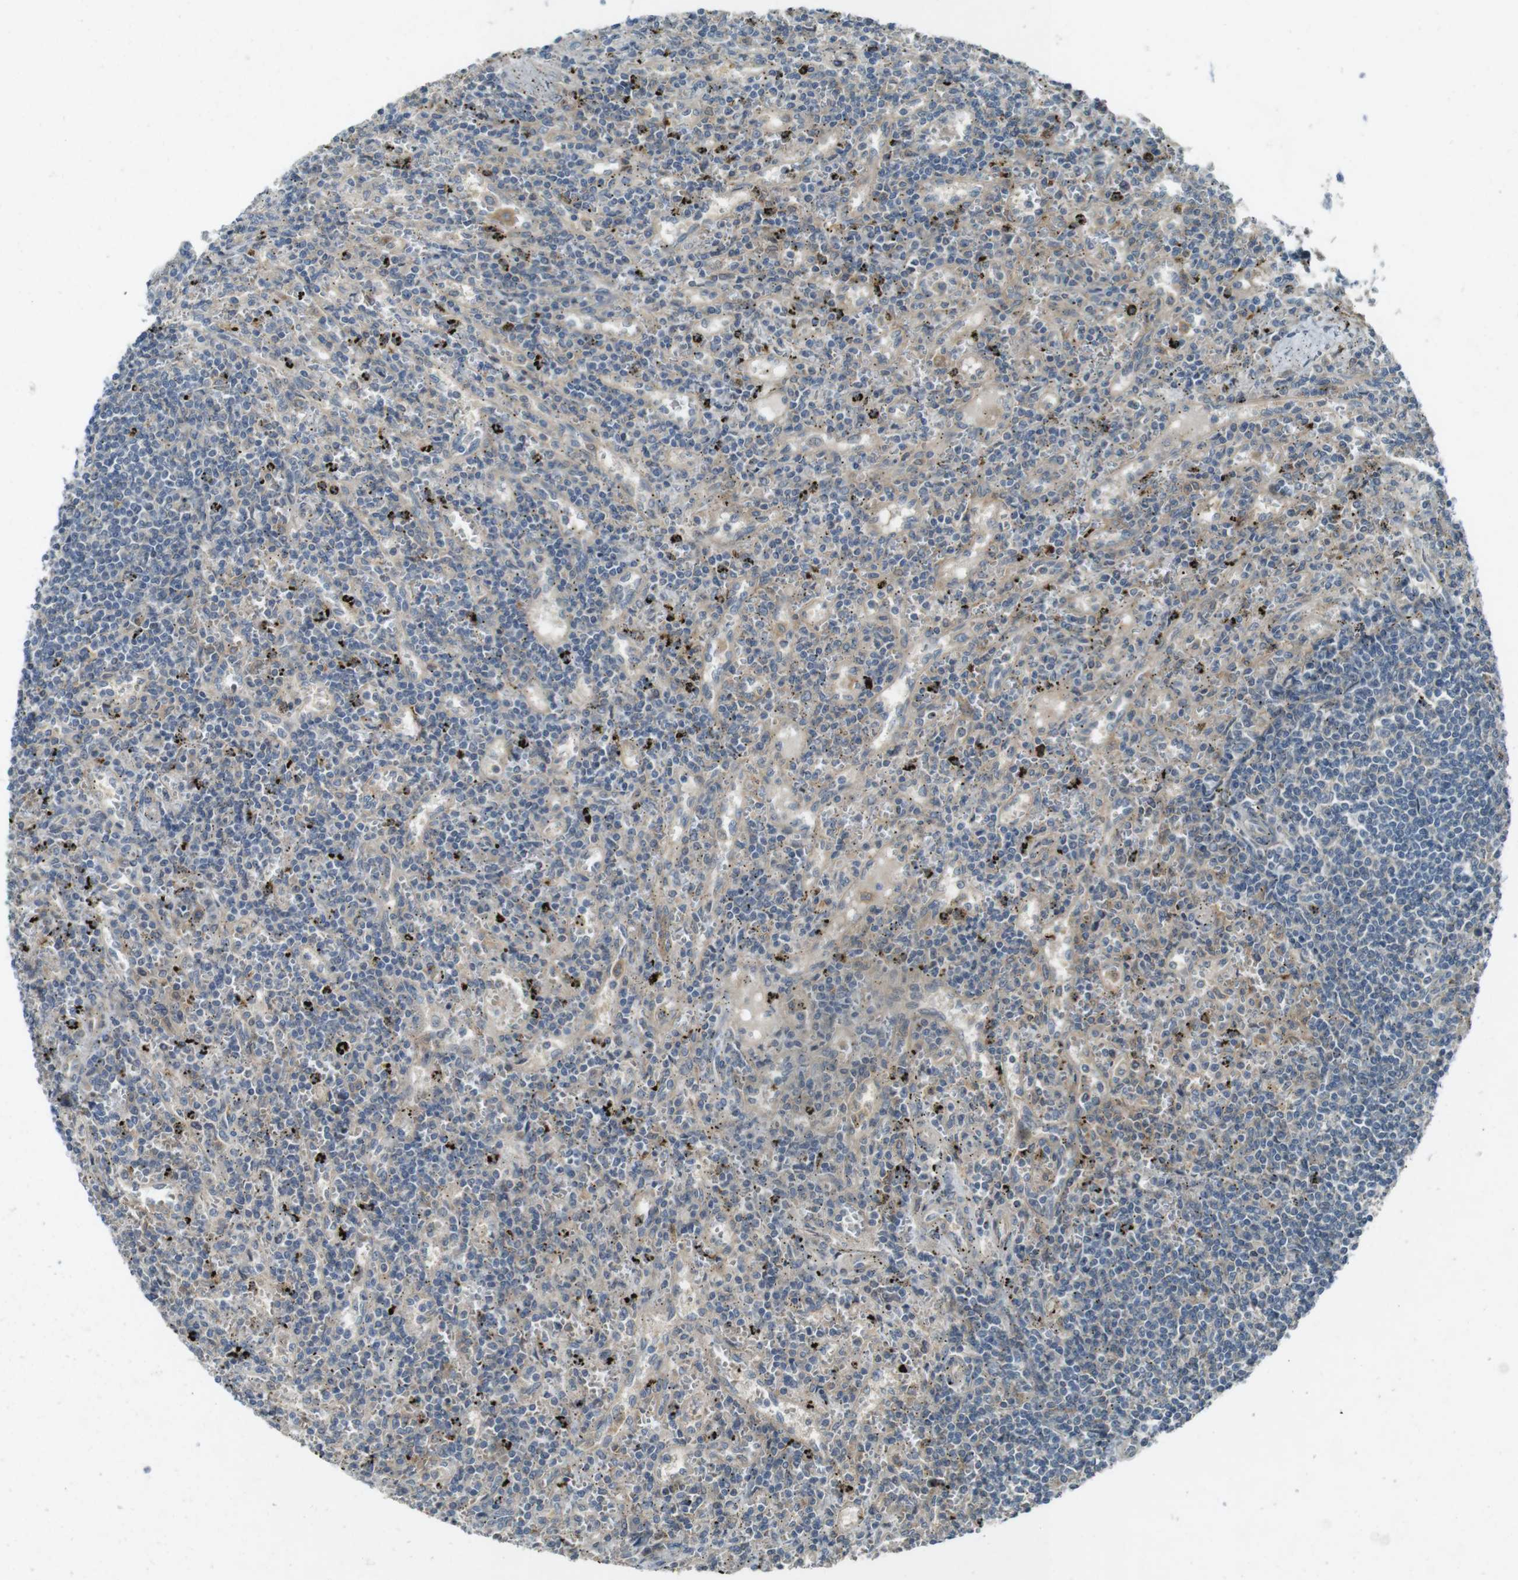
{"staining": {"intensity": "weak", "quantity": "<25%", "location": "cytoplasmic/membranous"}, "tissue": "lymphoma", "cell_type": "Tumor cells", "image_type": "cancer", "snomed": [{"axis": "morphology", "description": "Malignant lymphoma, non-Hodgkin's type, Low grade"}, {"axis": "topography", "description": "Spleen"}], "caption": "Immunohistochemistry (IHC) image of neoplastic tissue: human lymphoma stained with DAB (3,3'-diaminobenzidine) shows no significant protein staining in tumor cells. (Brightfield microscopy of DAB (3,3'-diaminobenzidine) immunohistochemistry (IHC) at high magnification).", "gene": "ZYX", "patient": {"sex": "male", "age": 76}}